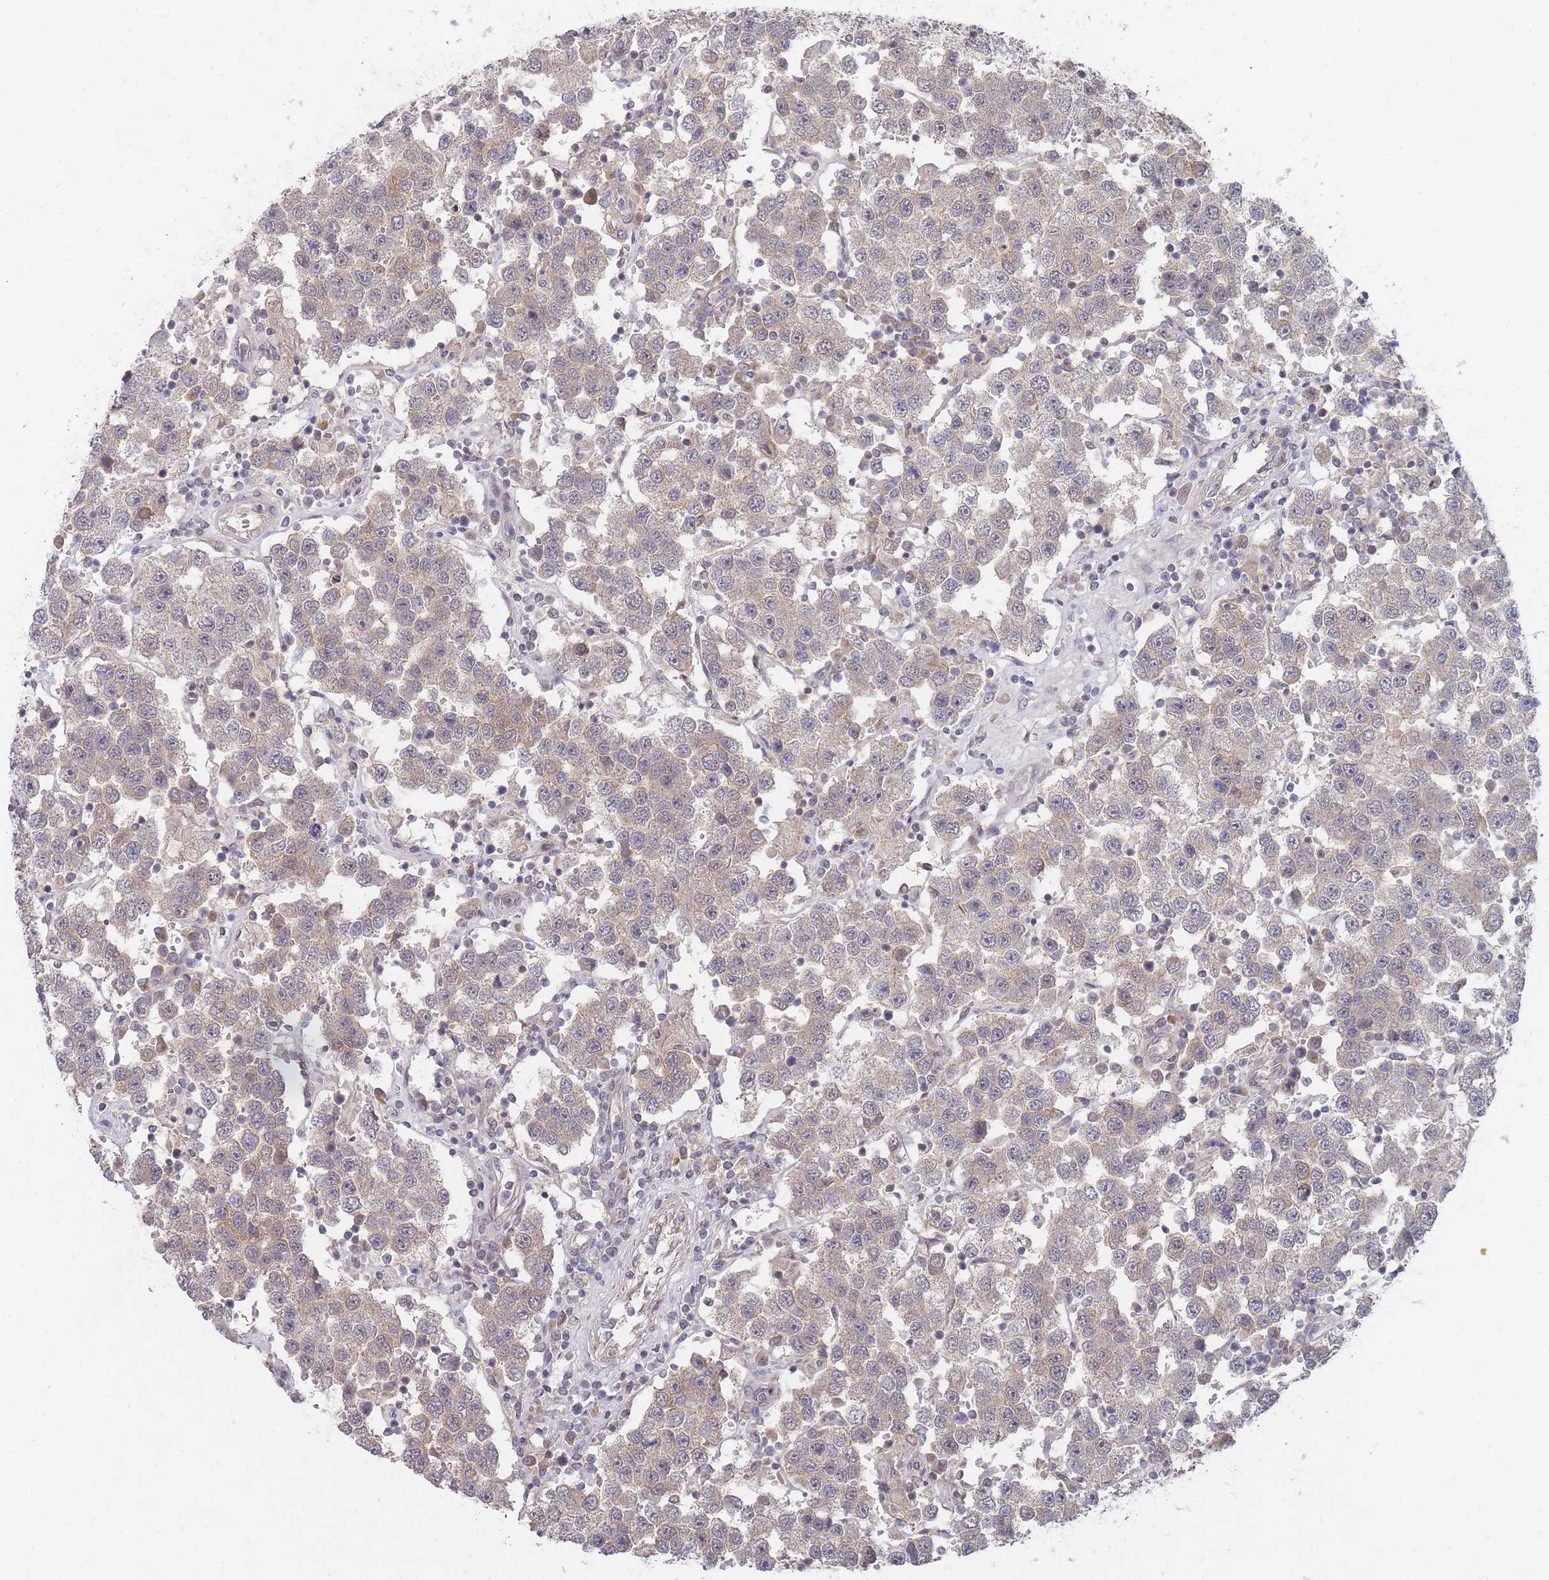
{"staining": {"intensity": "weak", "quantity": "<25%", "location": "cytoplasmic/membranous"}, "tissue": "testis cancer", "cell_type": "Tumor cells", "image_type": "cancer", "snomed": [{"axis": "morphology", "description": "Seminoma, NOS"}, {"axis": "topography", "description": "Testis"}], "caption": "The IHC photomicrograph has no significant positivity in tumor cells of testis seminoma tissue. Brightfield microscopy of IHC stained with DAB (brown) and hematoxylin (blue), captured at high magnification.", "gene": "SLC35F5", "patient": {"sex": "male", "age": 37}}